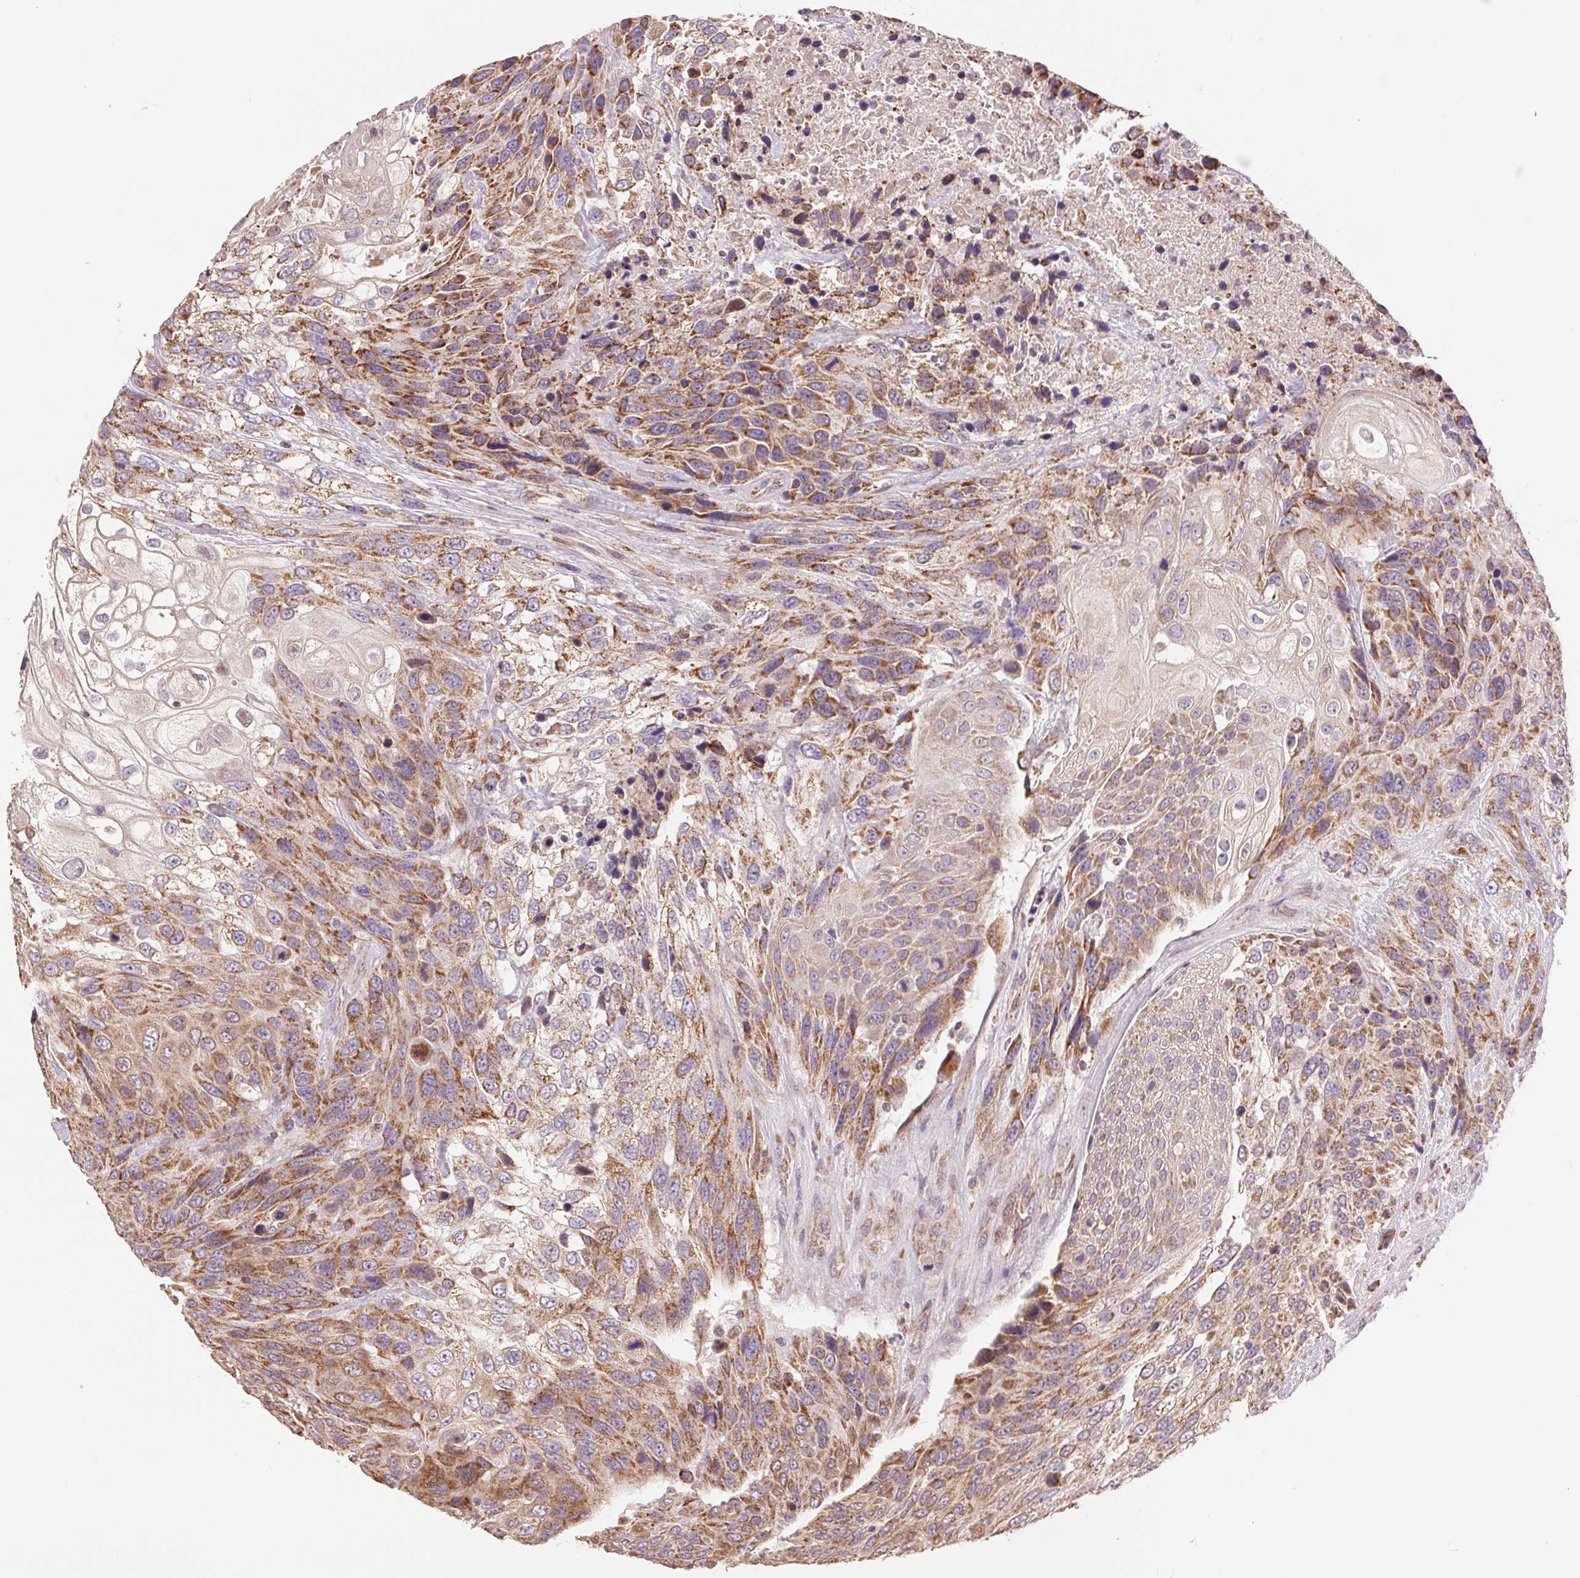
{"staining": {"intensity": "moderate", "quantity": ">75%", "location": "cytoplasmic/membranous"}, "tissue": "urothelial cancer", "cell_type": "Tumor cells", "image_type": "cancer", "snomed": [{"axis": "morphology", "description": "Urothelial carcinoma, High grade"}, {"axis": "topography", "description": "Urinary bladder"}], "caption": "Tumor cells demonstrate medium levels of moderate cytoplasmic/membranous staining in approximately >75% of cells in urothelial carcinoma (high-grade).", "gene": "DGUOK", "patient": {"sex": "female", "age": 70}}